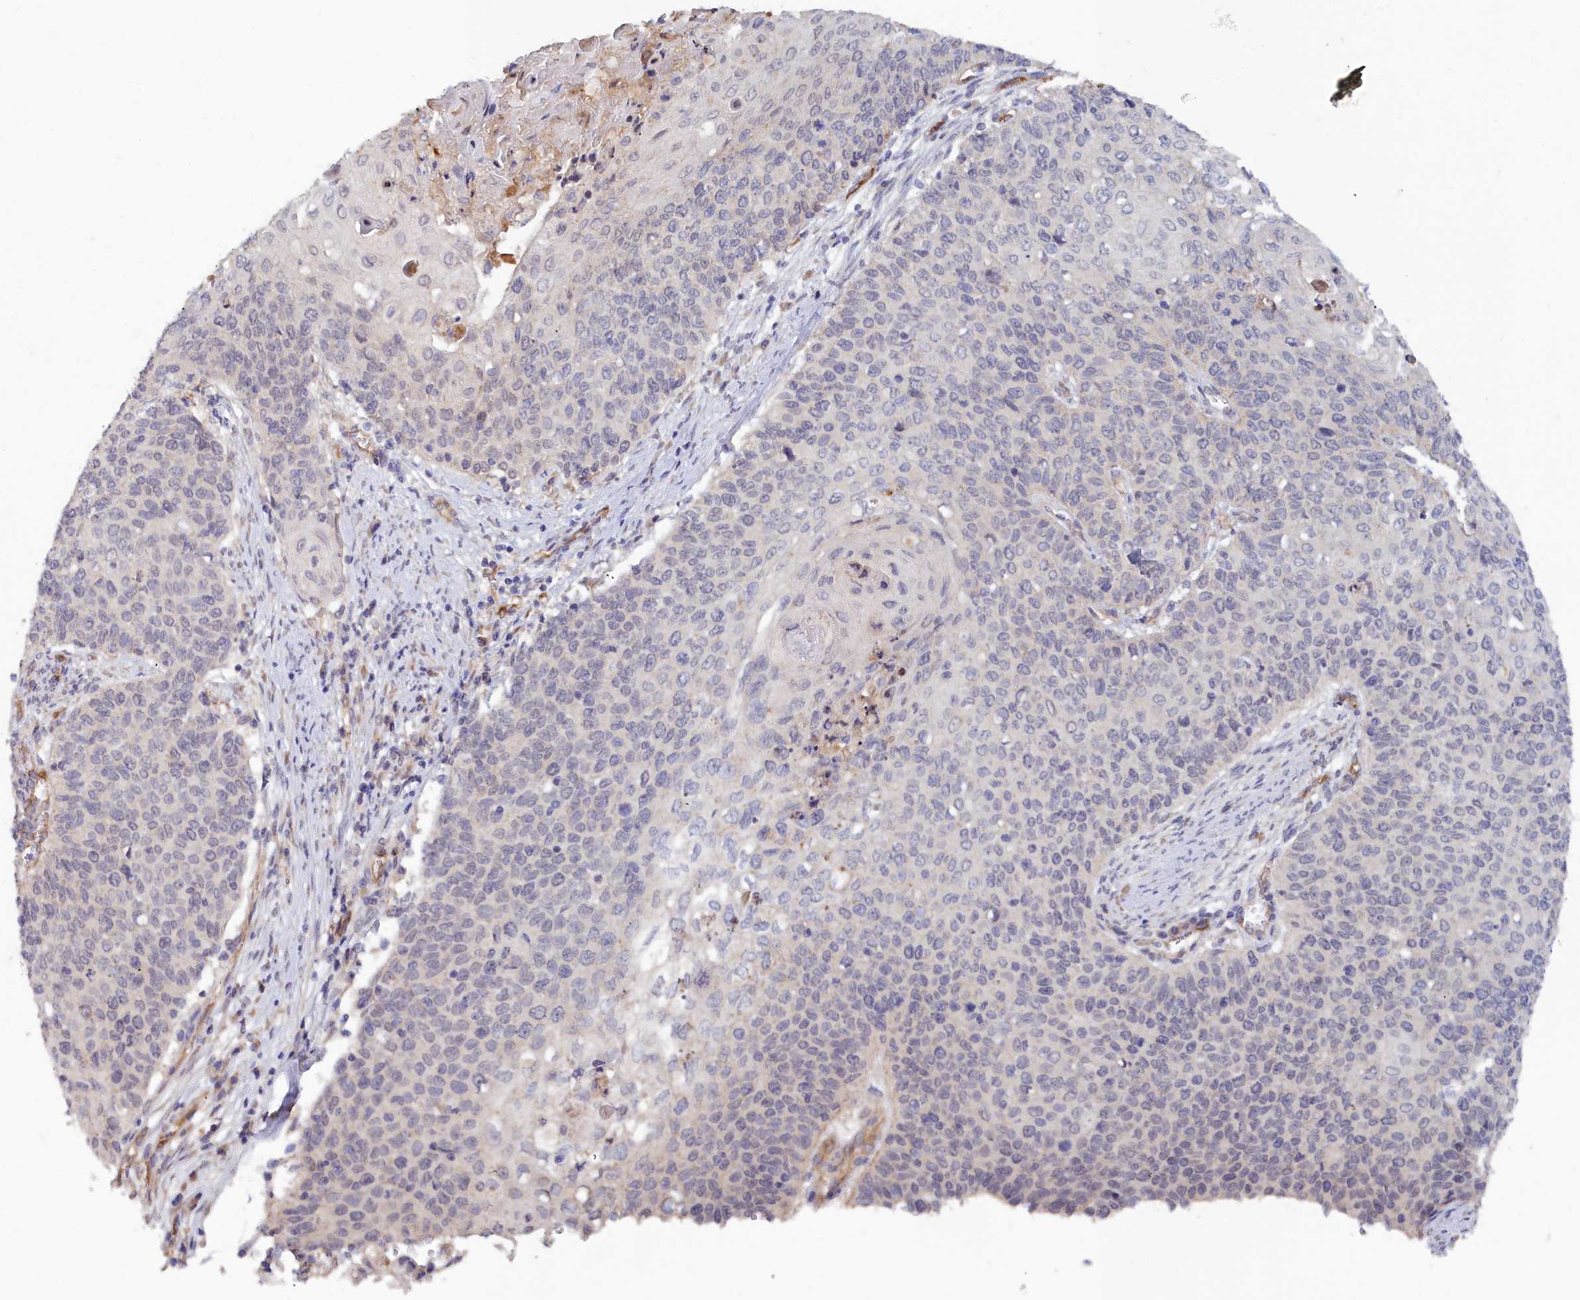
{"staining": {"intensity": "negative", "quantity": "none", "location": "none"}, "tissue": "cervical cancer", "cell_type": "Tumor cells", "image_type": "cancer", "snomed": [{"axis": "morphology", "description": "Squamous cell carcinoma, NOS"}, {"axis": "topography", "description": "Cervix"}], "caption": "High magnification brightfield microscopy of cervical cancer (squamous cell carcinoma) stained with DAB (brown) and counterstained with hematoxylin (blue): tumor cells show no significant expression. (Stains: DAB (3,3'-diaminobenzidine) immunohistochemistry (IHC) with hematoxylin counter stain, Microscopy: brightfield microscopy at high magnification).", "gene": "RDX", "patient": {"sex": "female", "age": 39}}